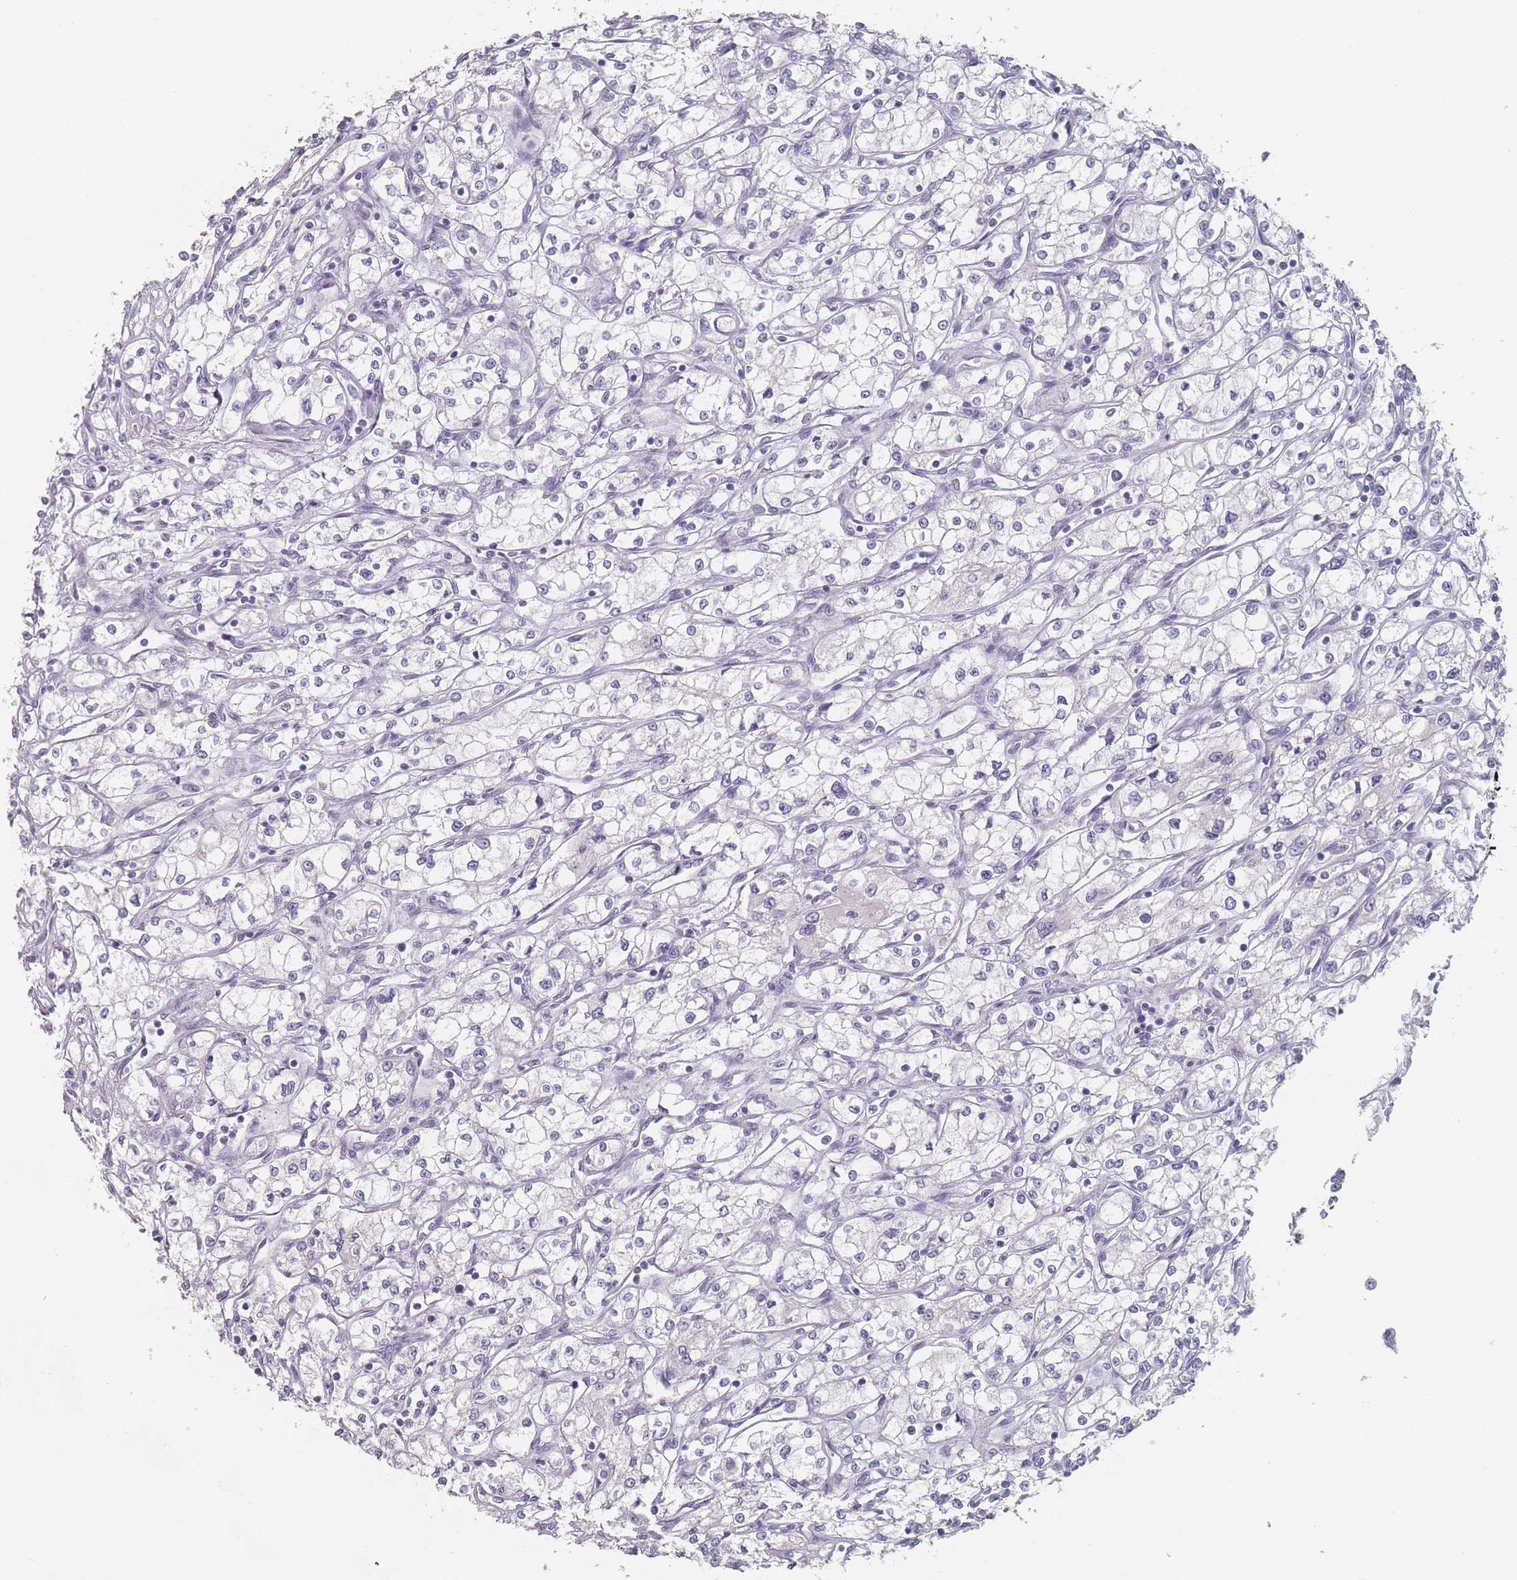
{"staining": {"intensity": "negative", "quantity": "none", "location": "none"}, "tissue": "renal cancer", "cell_type": "Tumor cells", "image_type": "cancer", "snomed": [{"axis": "morphology", "description": "Adenocarcinoma, NOS"}, {"axis": "topography", "description": "Kidney"}], "caption": "High magnification brightfield microscopy of adenocarcinoma (renal) stained with DAB (3,3'-diaminobenzidine) (brown) and counterstained with hematoxylin (blue): tumor cells show no significant positivity.", "gene": "SLC35E4", "patient": {"sex": "male", "age": 59}}